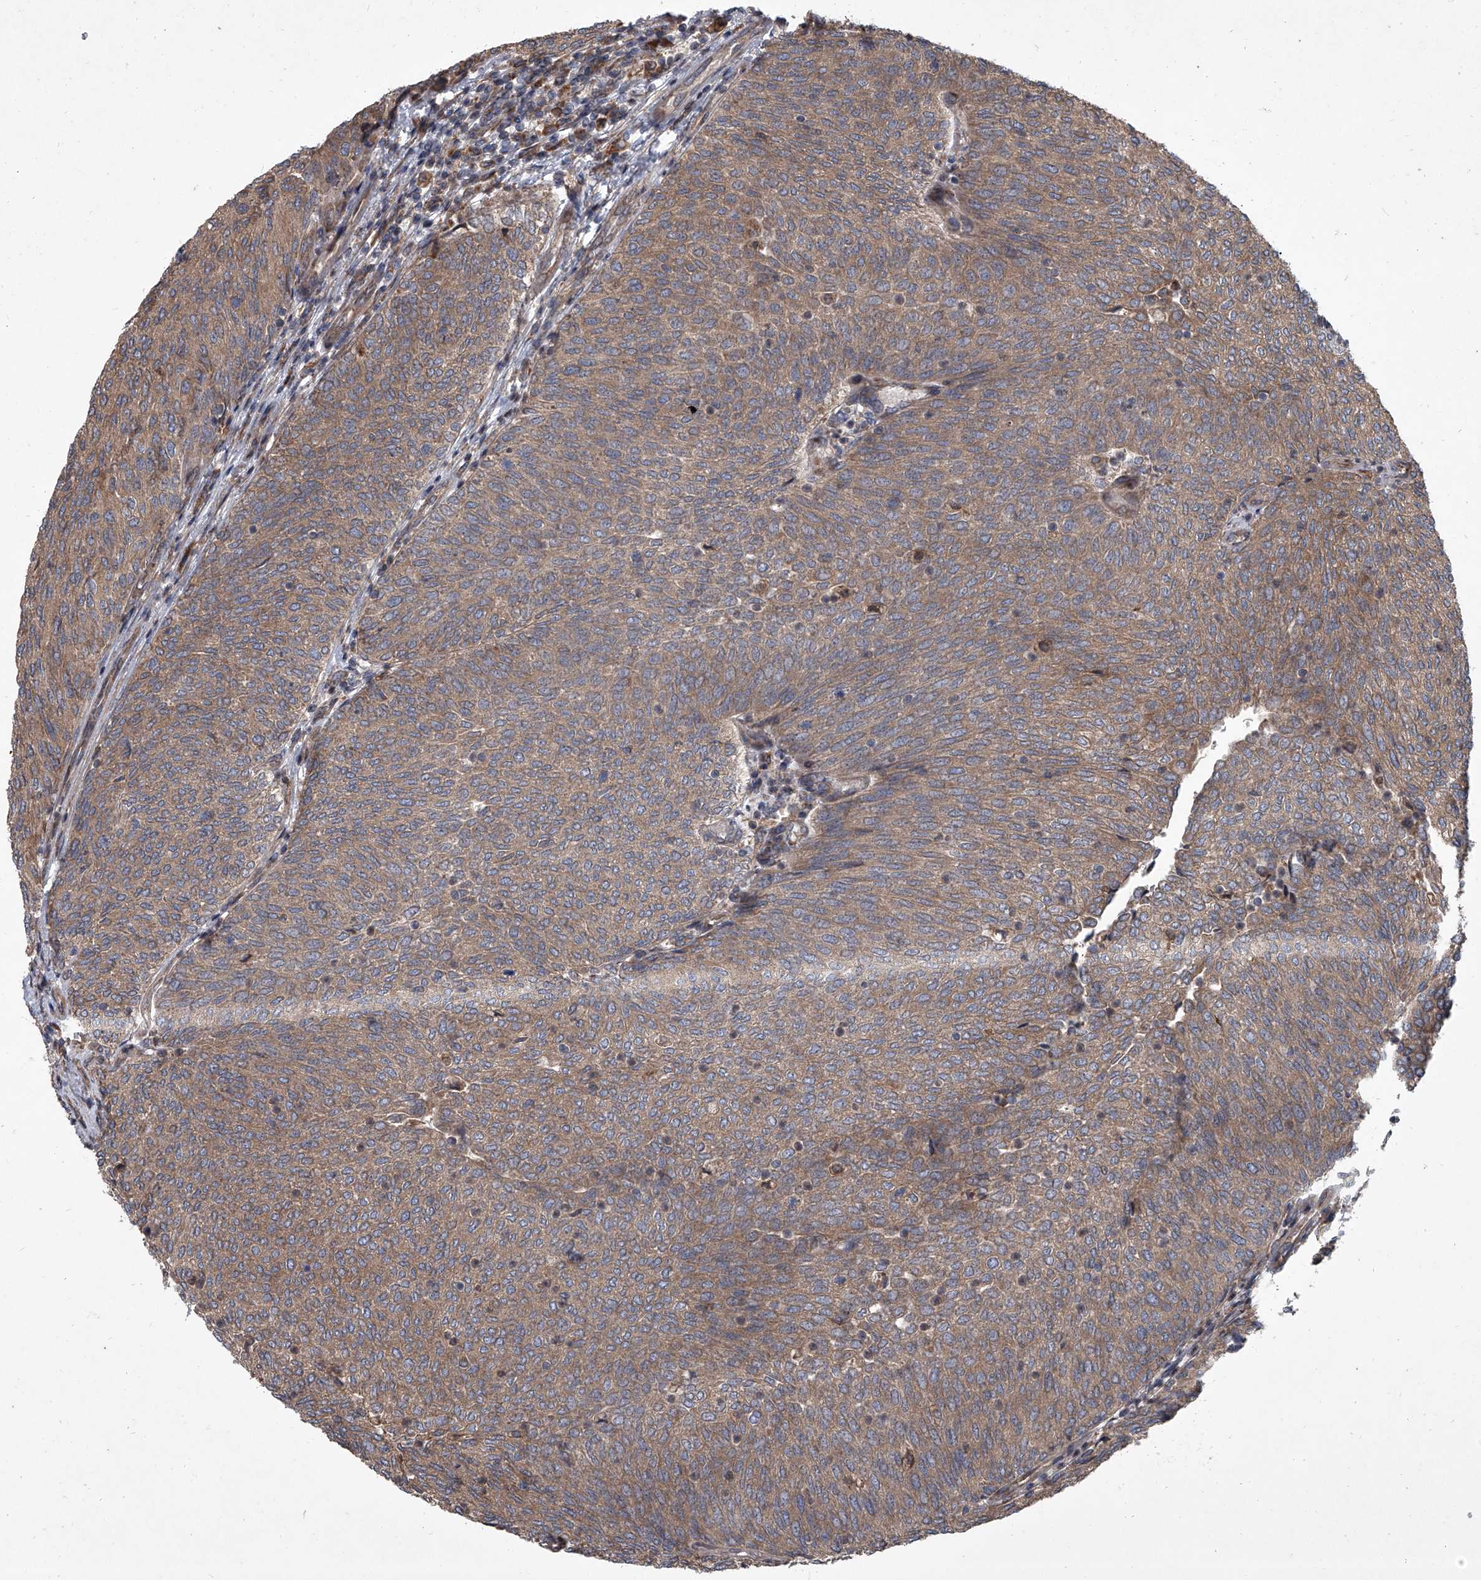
{"staining": {"intensity": "moderate", "quantity": ">75%", "location": "cytoplasmic/membranous"}, "tissue": "urothelial cancer", "cell_type": "Tumor cells", "image_type": "cancer", "snomed": [{"axis": "morphology", "description": "Urothelial carcinoma, Low grade"}, {"axis": "topography", "description": "Urinary bladder"}], "caption": "A medium amount of moderate cytoplasmic/membranous expression is present in approximately >75% of tumor cells in urothelial carcinoma (low-grade) tissue.", "gene": "EVA1C", "patient": {"sex": "female", "age": 79}}